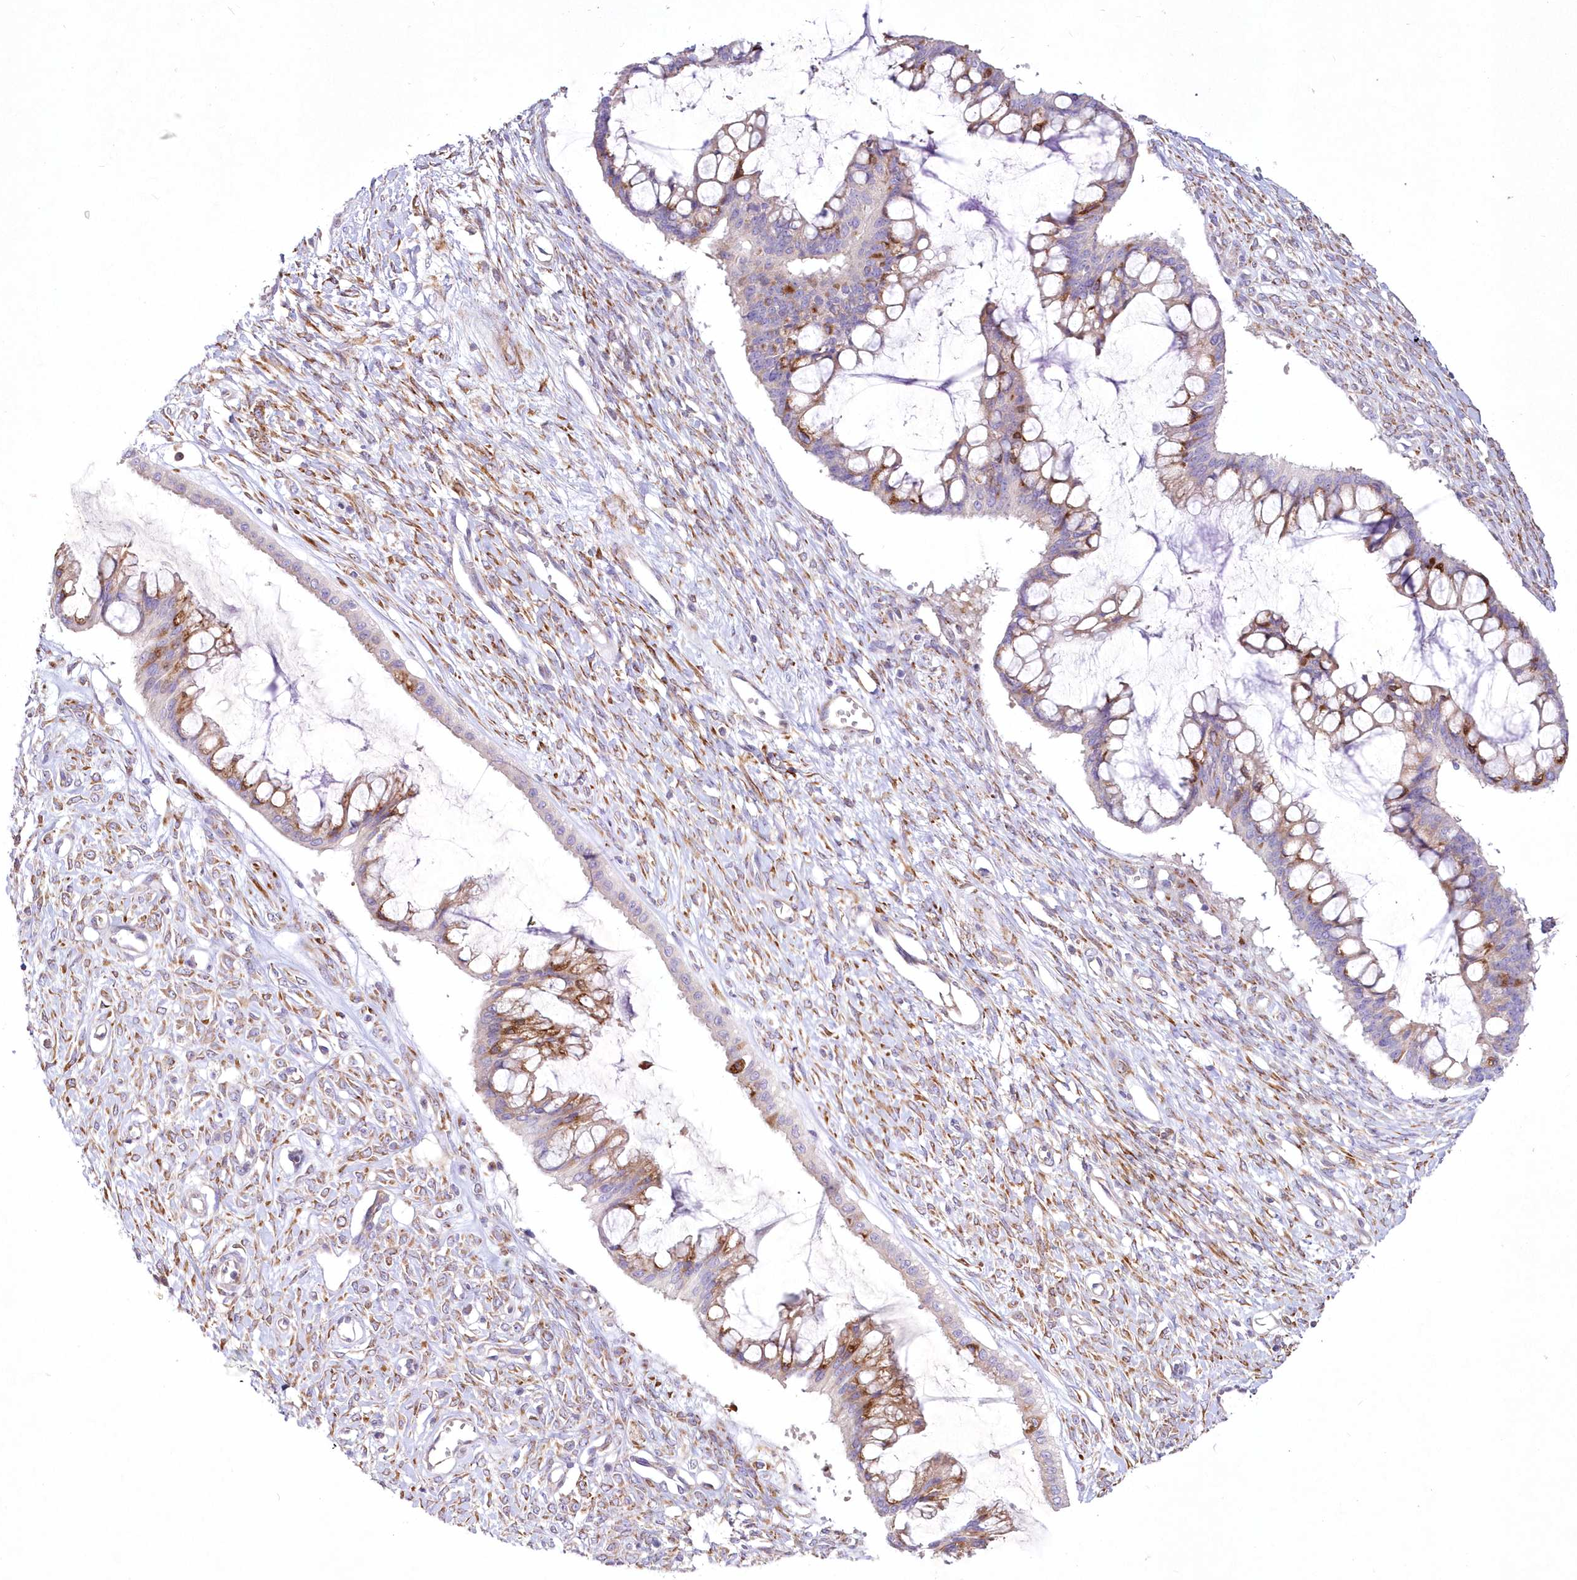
{"staining": {"intensity": "moderate", "quantity": "<25%", "location": "cytoplasmic/membranous"}, "tissue": "ovarian cancer", "cell_type": "Tumor cells", "image_type": "cancer", "snomed": [{"axis": "morphology", "description": "Cystadenocarcinoma, mucinous, NOS"}, {"axis": "topography", "description": "Ovary"}], "caption": "Human ovarian cancer (mucinous cystadenocarcinoma) stained with a brown dye exhibits moderate cytoplasmic/membranous positive positivity in approximately <25% of tumor cells.", "gene": "ARFGEF3", "patient": {"sex": "female", "age": 73}}